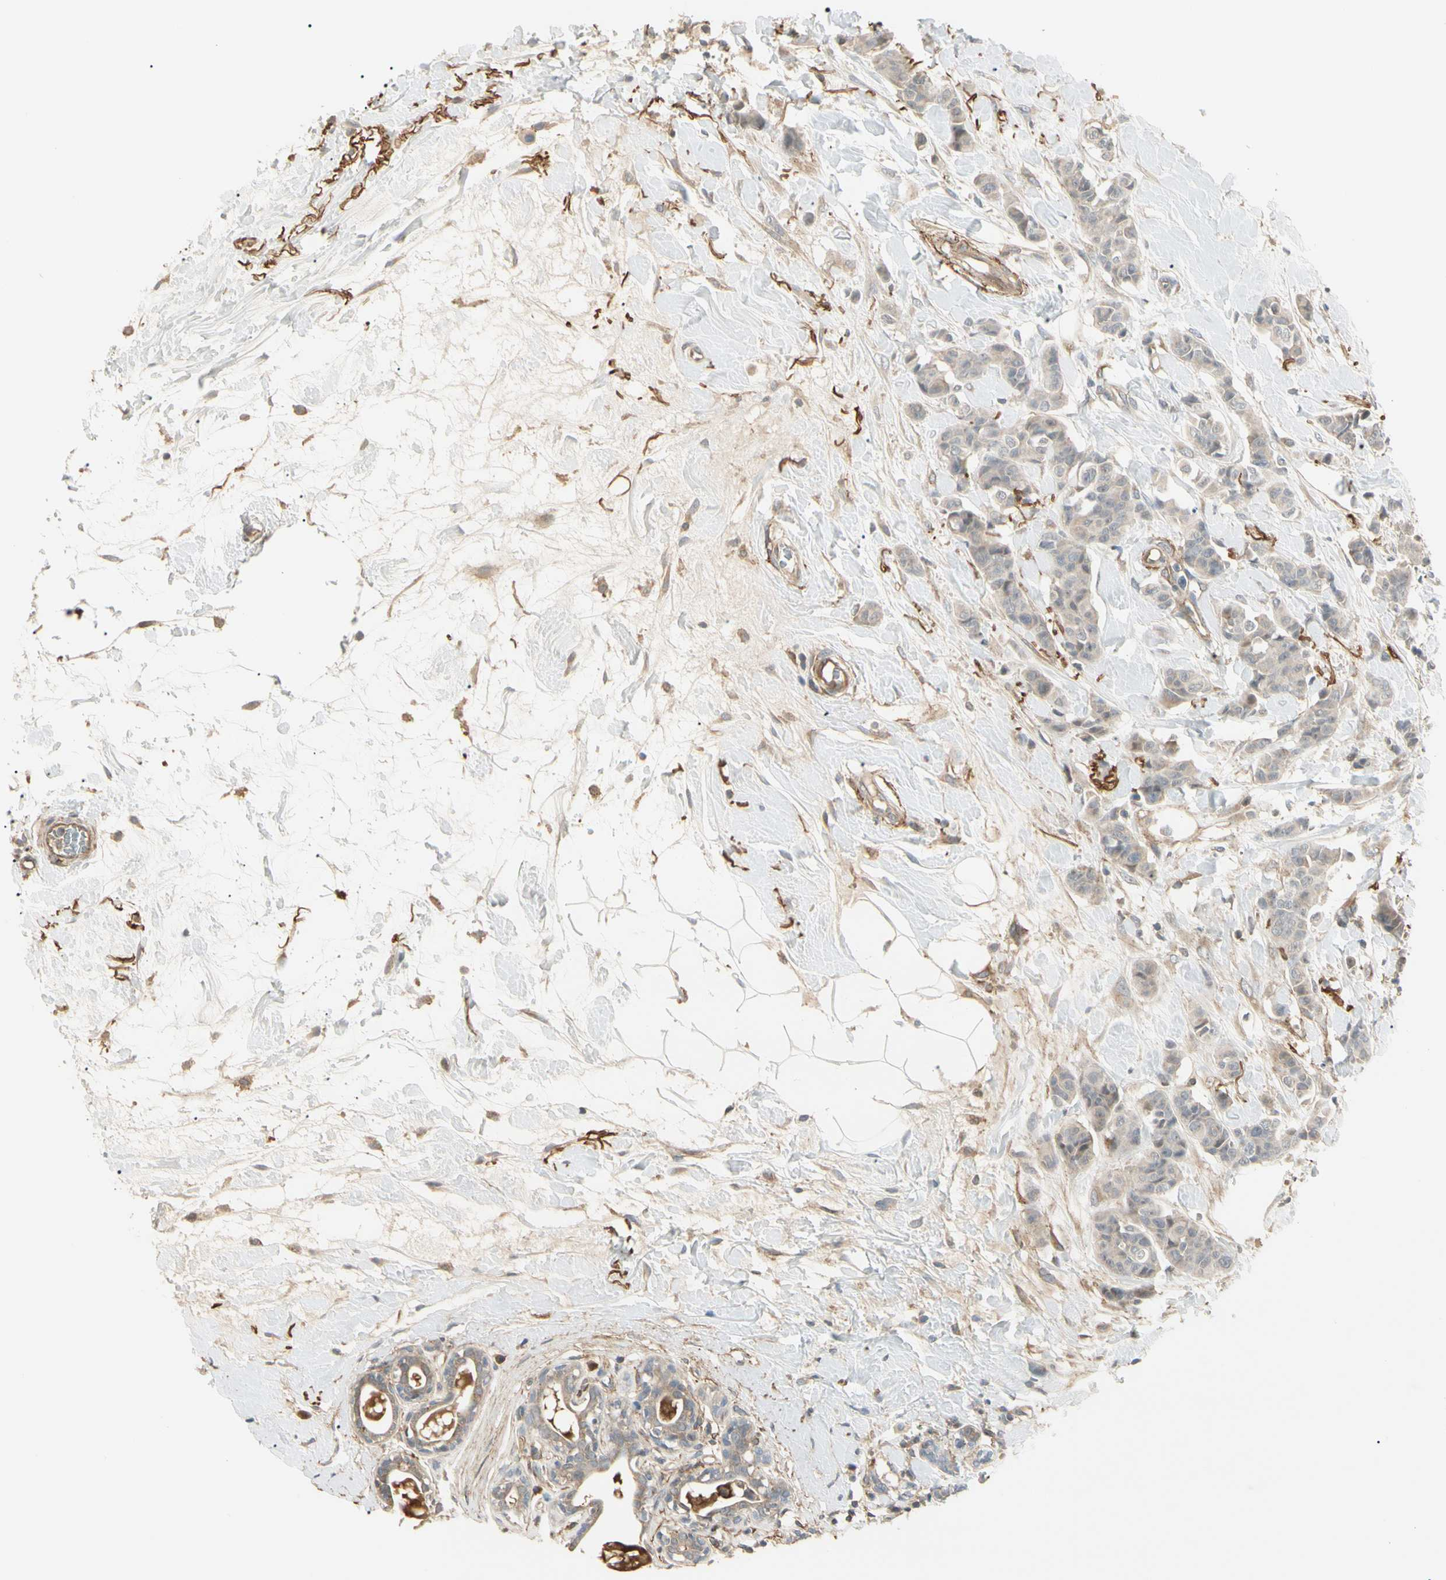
{"staining": {"intensity": "moderate", "quantity": ">75%", "location": "cytoplasmic/membranous"}, "tissue": "breast cancer", "cell_type": "Tumor cells", "image_type": "cancer", "snomed": [{"axis": "morphology", "description": "Normal tissue, NOS"}, {"axis": "morphology", "description": "Duct carcinoma"}, {"axis": "topography", "description": "Breast"}], "caption": "DAB (3,3'-diaminobenzidine) immunohistochemical staining of breast cancer (infiltrating ductal carcinoma) displays moderate cytoplasmic/membranous protein positivity in approximately >75% of tumor cells. (DAB = brown stain, brightfield microscopy at high magnification).", "gene": "F2R", "patient": {"sex": "female", "age": 40}}